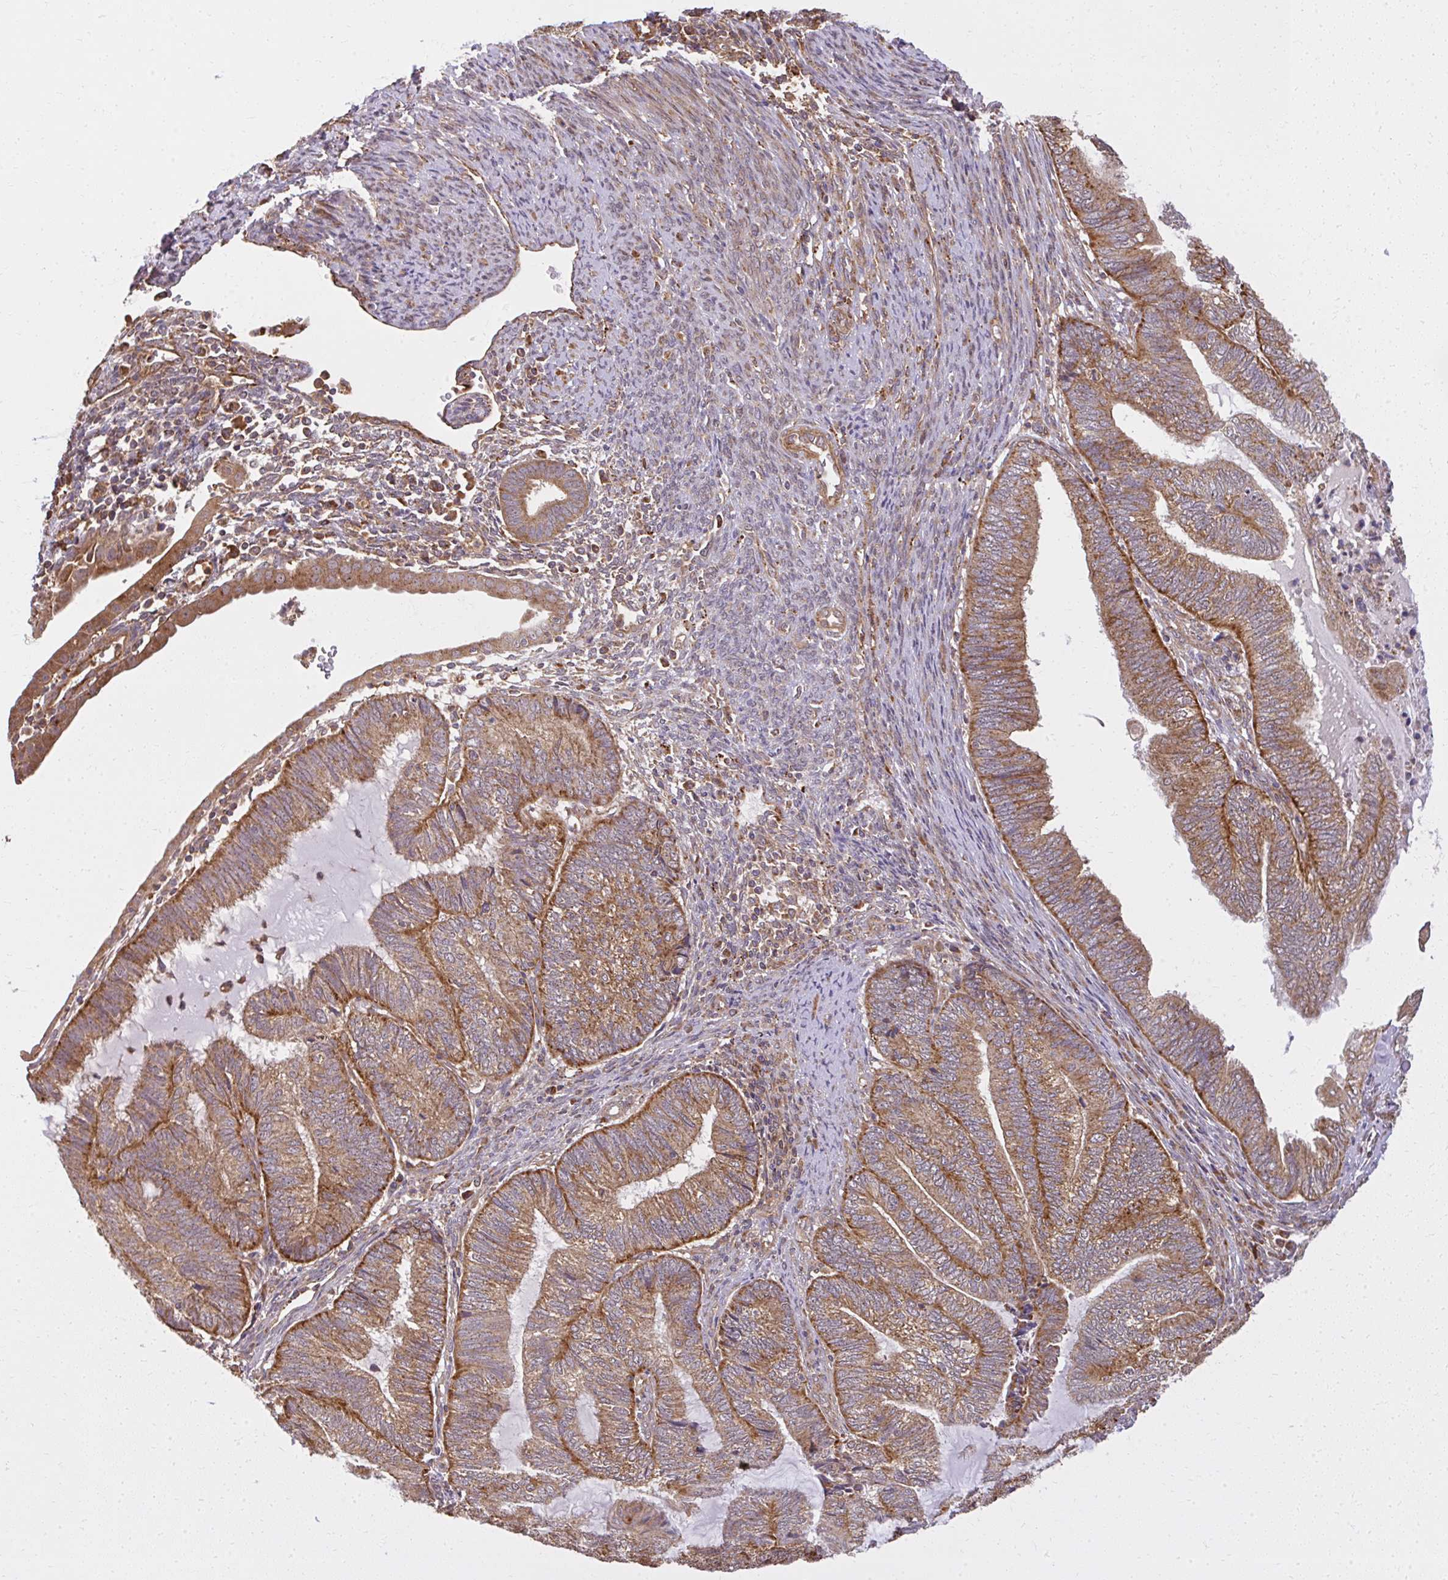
{"staining": {"intensity": "moderate", "quantity": ">75%", "location": "cytoplasmic/membranous"}, "tissue": "endometrial cancer", "cell_type": "Tumor cells", "image_type": "cancer", "snomed": [{"axis": "morphology", "description": "Adenocarcinoma, NOS"}, {"axis": "topography", "description": "Uterus"}, {"axis": "topography", "description": "Endometrium"}], "caption": "The immunohistochemical stain highlights moderate cytoplasmic/membranous expression in tumor cells of endometrial adenocarcinoma tissue. Immunohistochemistry stains the protein in brown and the nuclei are stained blue.", "gene": "GNS", "patient": {"sex": "female", "age": 70}}